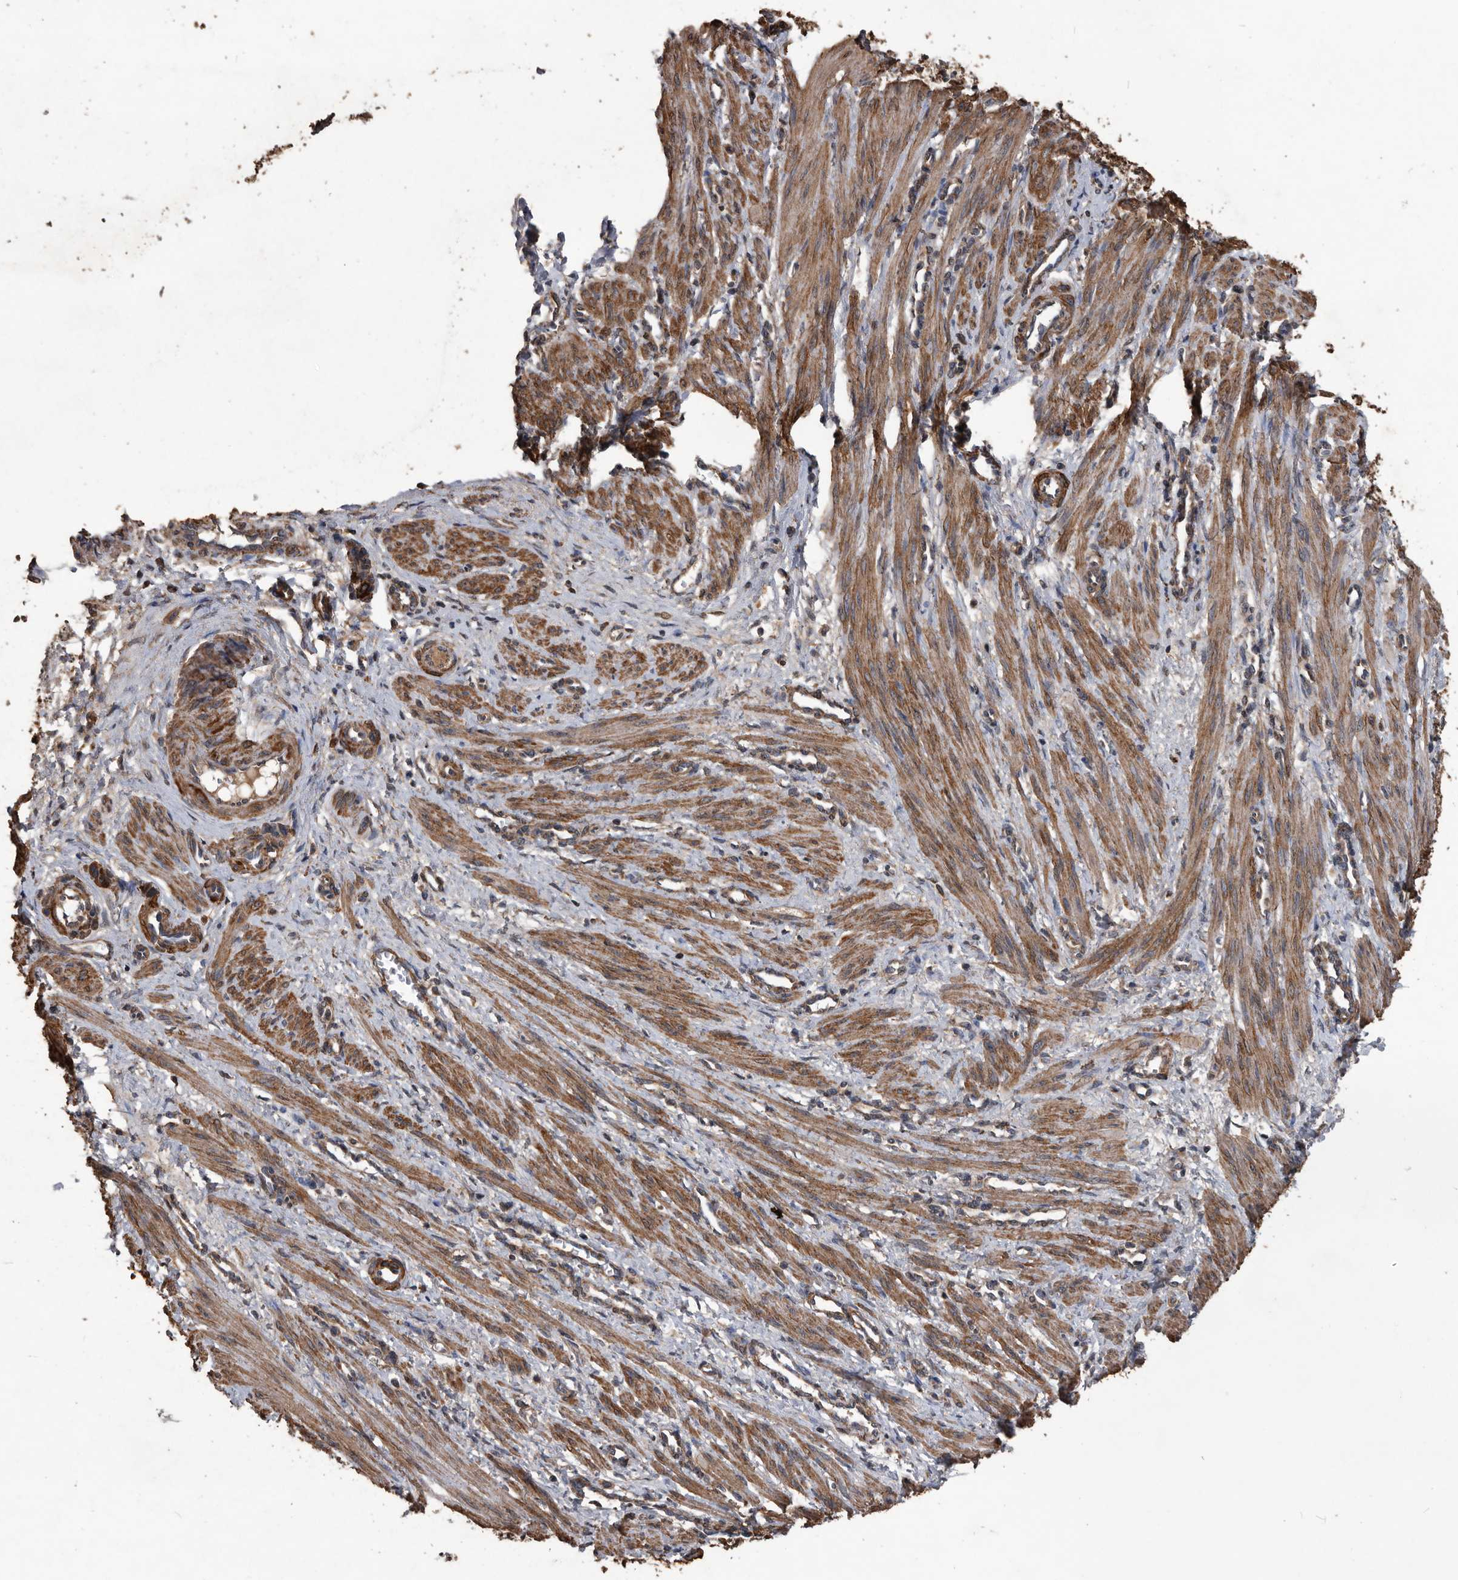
{"staining": {"intensity": "moderate", "quantity": ">75%", "location": "cytoplasmic/membranous"}, "tissue": "smooth muscle", "cell_type": "Smooth muscle cells", "image_type": "normal", "snomed": [{"axis": "morphology", "description": "Normal tissue, NOS"}, {"axis": "topography", "description": "Endometrium"}], "caption": "The image exhibits immunohistochemical staining of unremarkable smooth muscle. There is moderate cytoplasmic/membranous positivity is seen in about >75% of smooth muscle cells.", "gene": "NRBP1", "patient": {"sex": "female", "age": 33}}